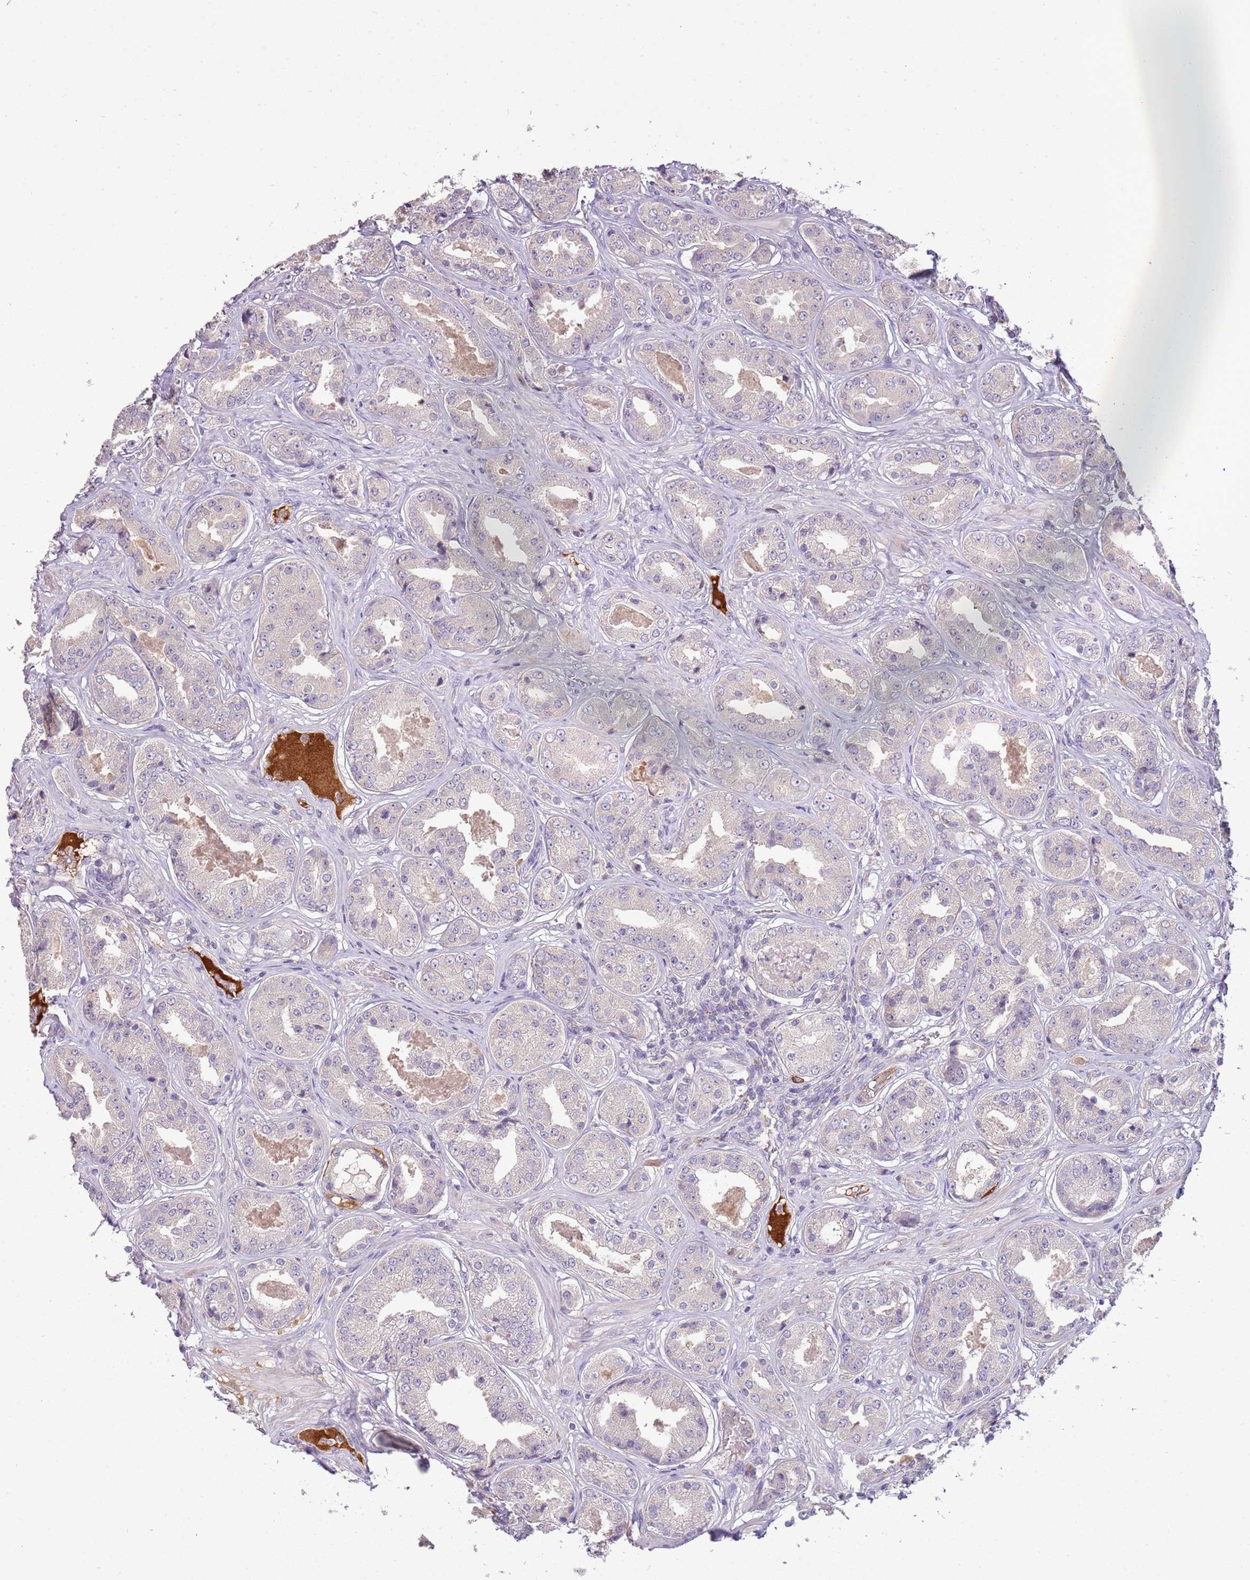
{"staining": {"intensity": "negative", "quantity": "none", "location": "none"}, "tissue": "prostate cancer", "cell_type": "Tumor cells", "image_type": "cancer", "snomed": [{"axis": "morphology", "description": "Adenocarcinoma, High grade"}, {"axis": "topography", "description": "Prostate"}], "caption": "The photomicrograph demonstrates no staining of tumor cells in adenocarcinoma (high-grade) (prostate). (Brightfield microscopy of DAB (3,3'-diaminobenzidine) immunohistochemistry at high magnification).", "gene": "SCAMP5", "patient": {"sex": "male", "age": 63}}